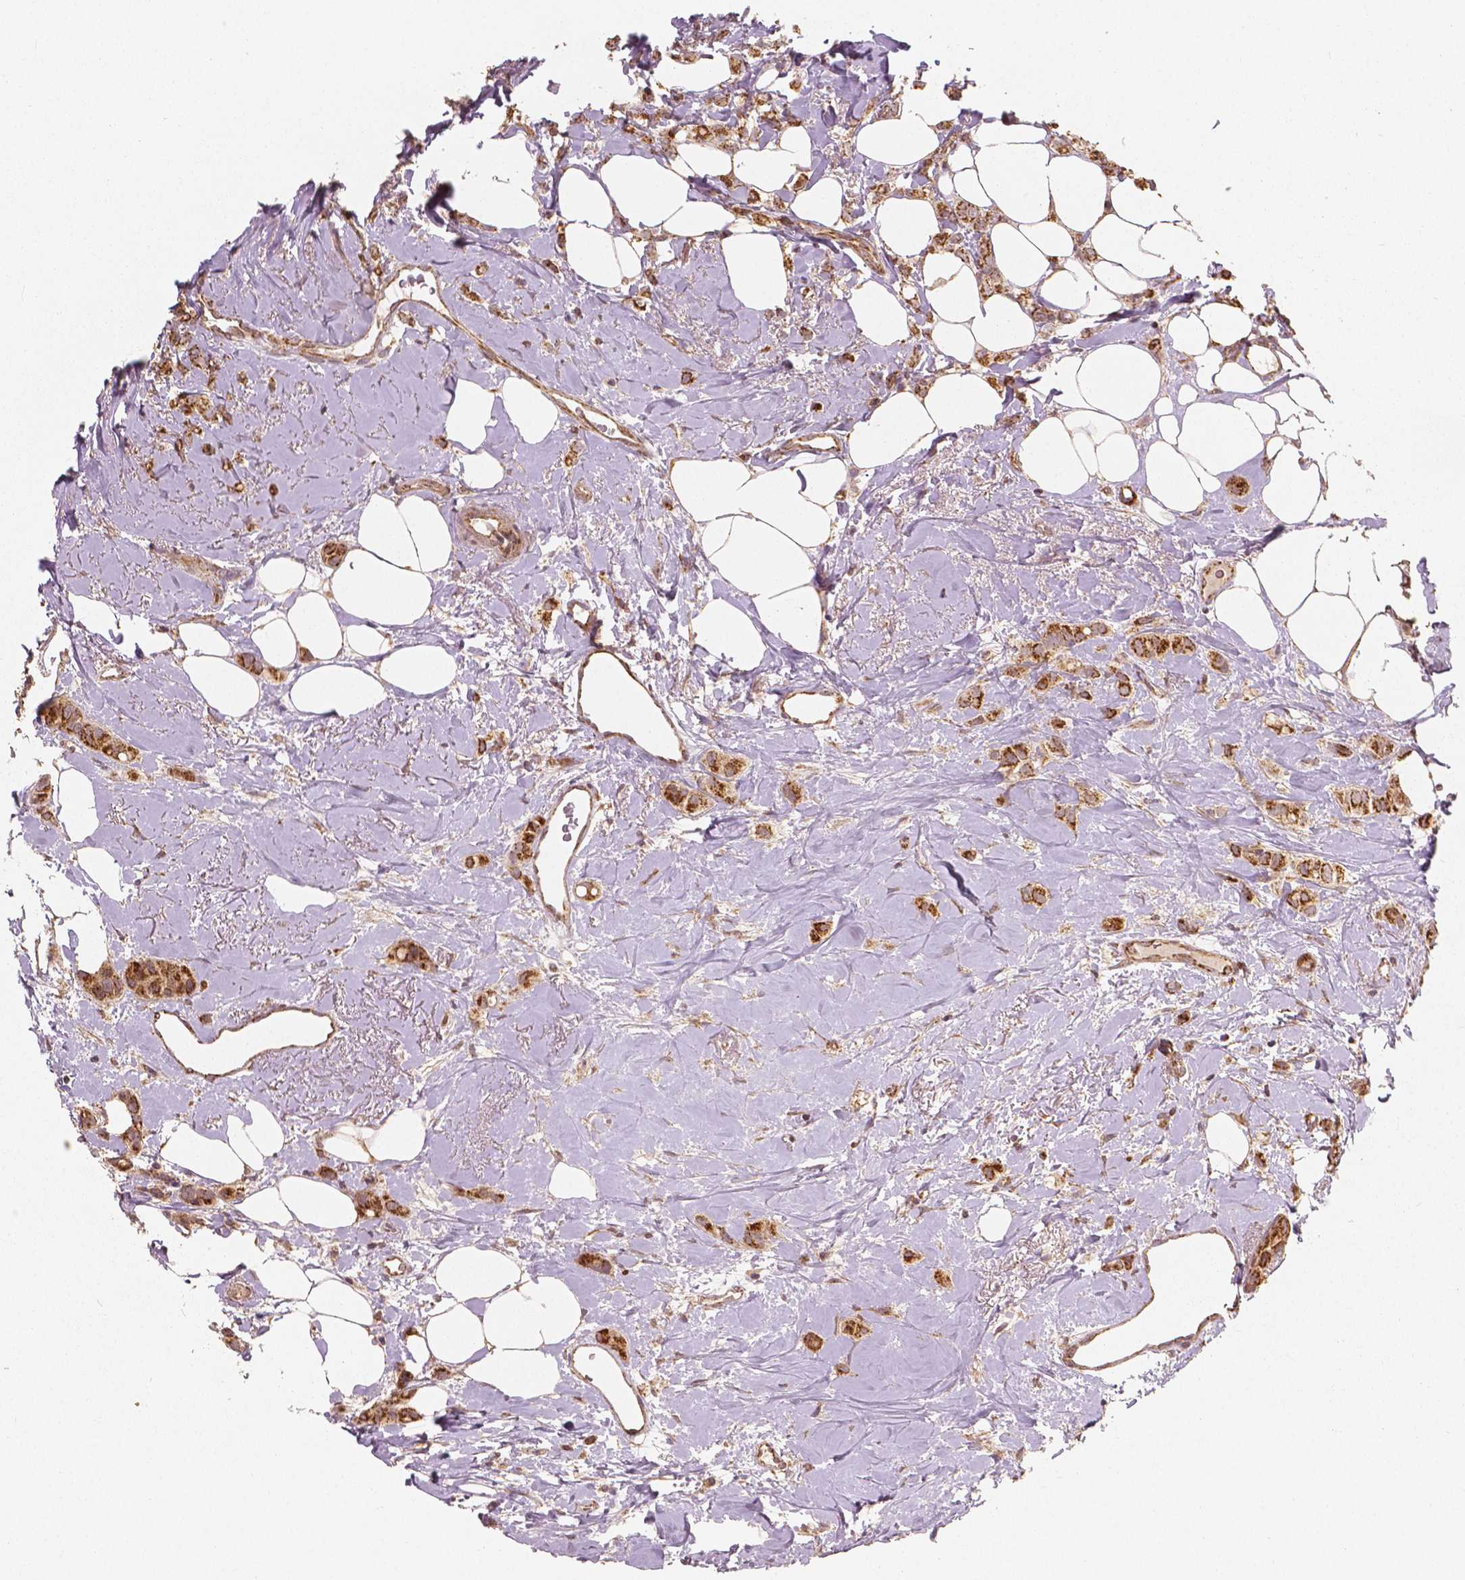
{"staining": {"intensity": "strong", "quantity": ">75%", "location": "cytoplasmic/membranous"}, "tissue": "breast cancer", "cell_type": "Tumor cells", "image_type": "cancer", "snomed": [{"axis": "morphology", "description": "Lobular carcinoma"}, {"axis": "topography", "description": "Breast"}], "caption": "DAB (3,3'-diaminobenzidine) immunohistochemical staining of breast cancer displays strong cytoplasmic/membranous protein staining in about >75% of tumor cells.", "gene": "PGAM5", "patient": {"sex": "female", "age": 66}}